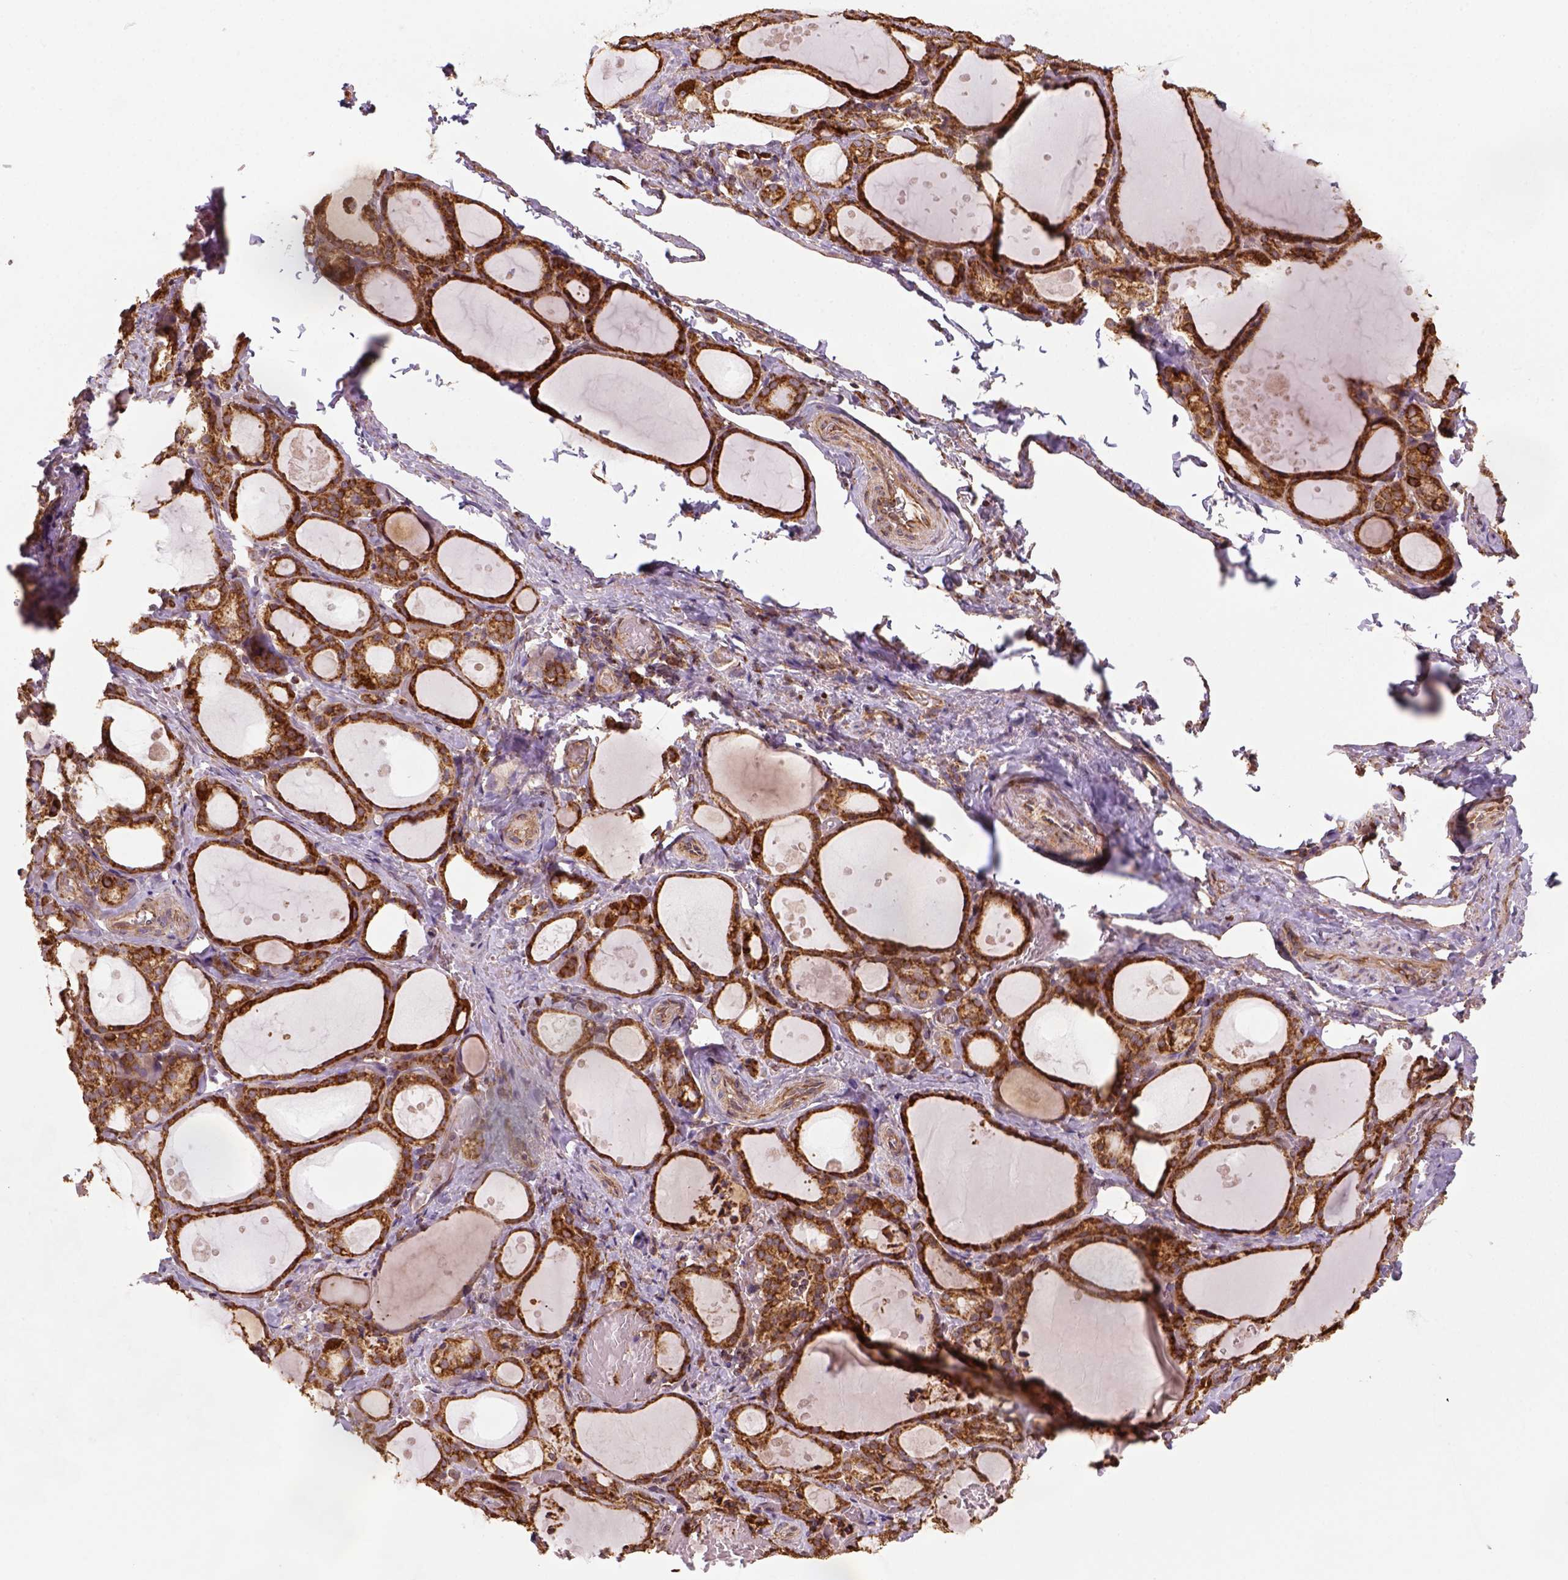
{"staining": {"intensity": "strong", "quantity": ">75%", "location": "cytoplasmic/membranous"}, "tissue": "thyroid gland", "cell_type": "Glandular cells", "image_type": "normal", "snomed": [{"axis": "morphology", "description": "Normal tissue, NOS"}, {"axis": "topography", "description": "Thyroid gland"}], "caption": "Protein staining by IHC displays strong cytoplasmic/membranous positivity in about >75% of glandular cells in unremarkable thyroid gland.", "gene": "MAPK8IP3", "patient": {"sex": "male", "age": 68}}